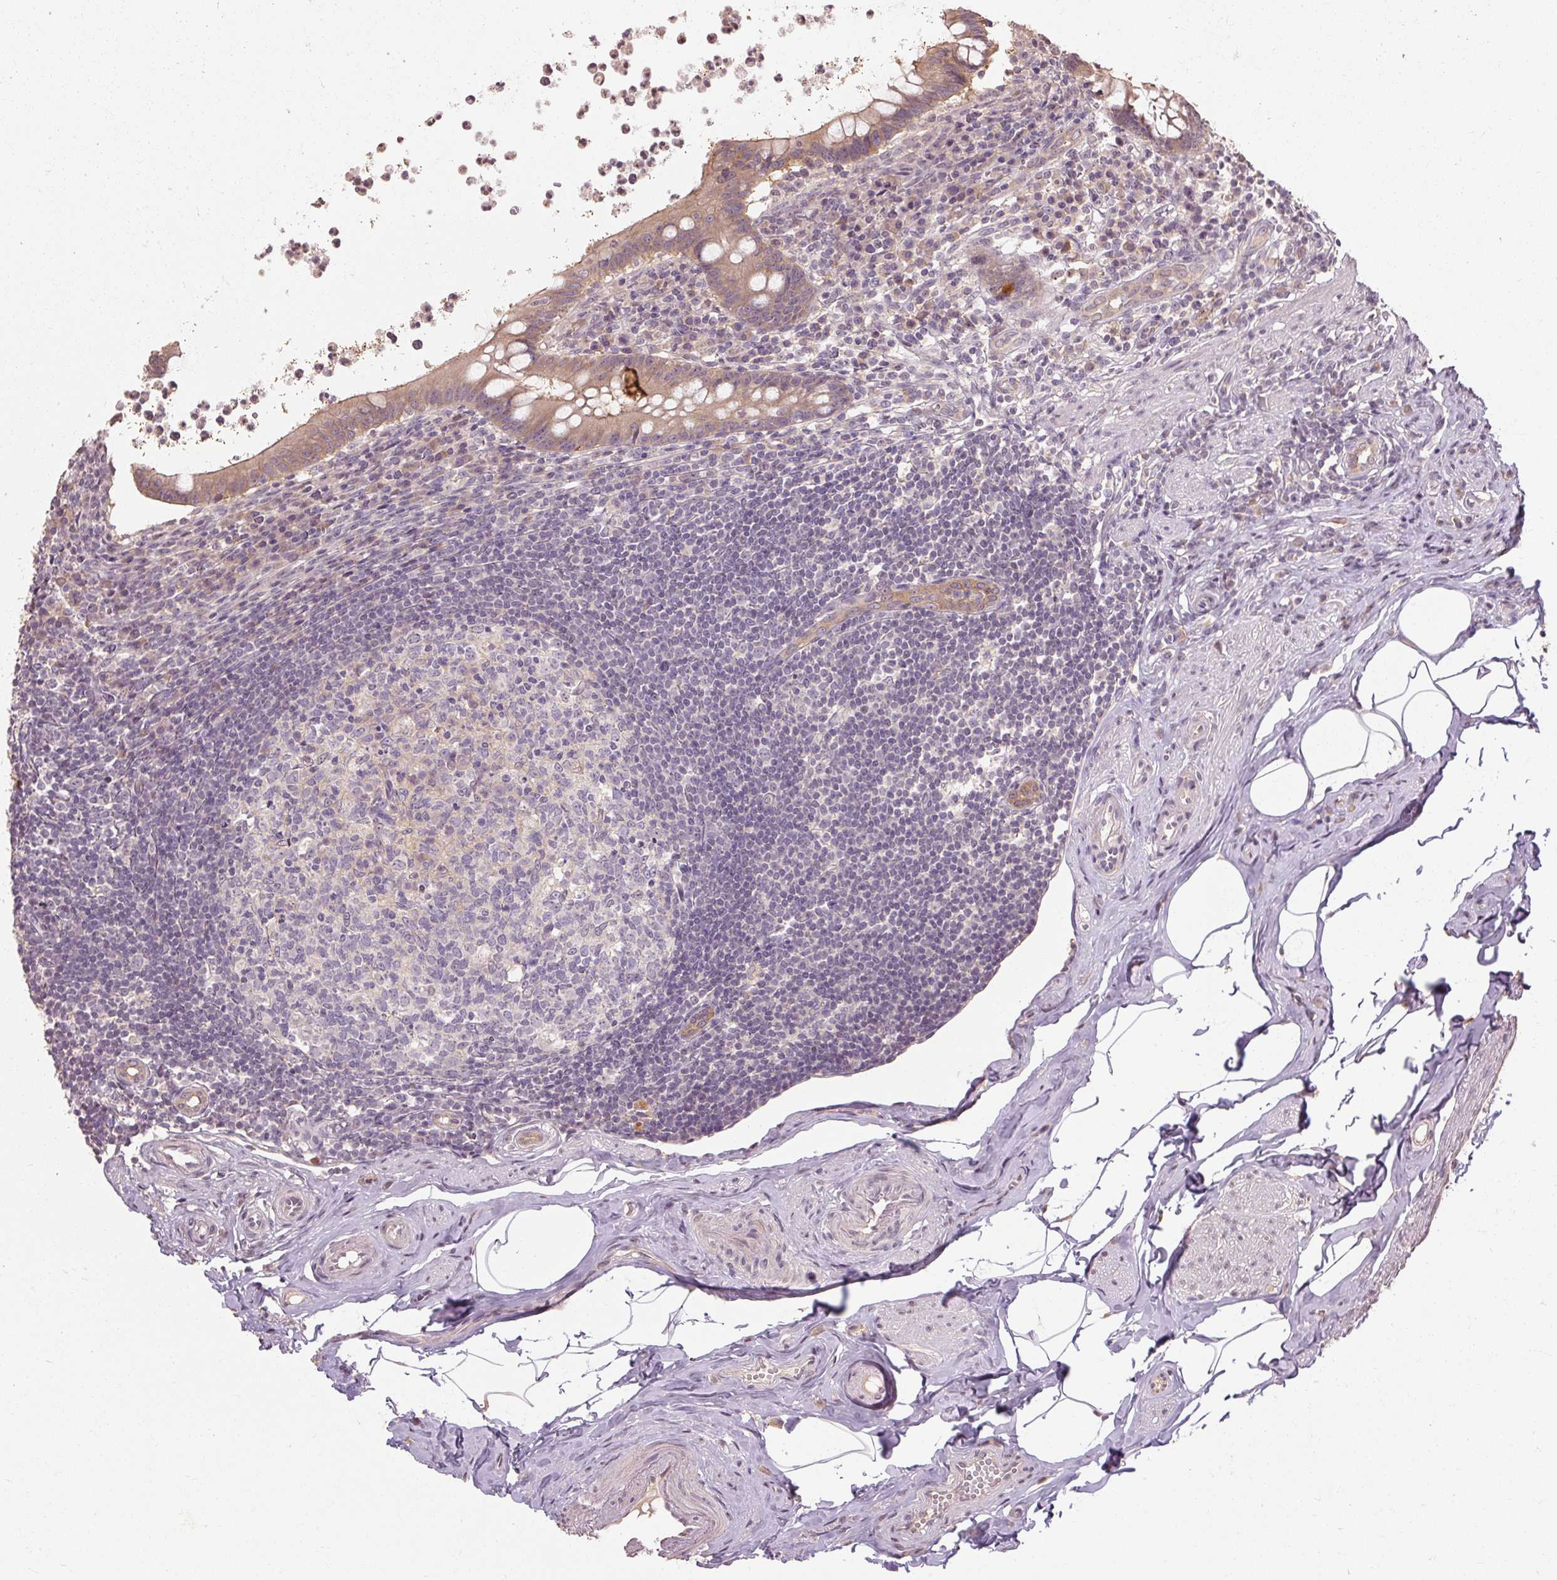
{"staining": {"intensity": "moderate", "quantity": ">75%", "location": "cytoplasmic/membranous"}, "tissue": "appendix", "cell_type": "Glandular cells", "image_type": "normal", "snomed": [{"axis": "morphology", "description": "Normal tissue, NOS"}, {"axis": "topography", "description": "Appendix"}], "caption": "This photomicrograph shows IHC staining of normal appendix, with medium moderate cytoplasmic/membranous staining in approximately >75% of glandular cells.", "gene": "CFAP65", "patient": {"sex": "female", "age": 56}}